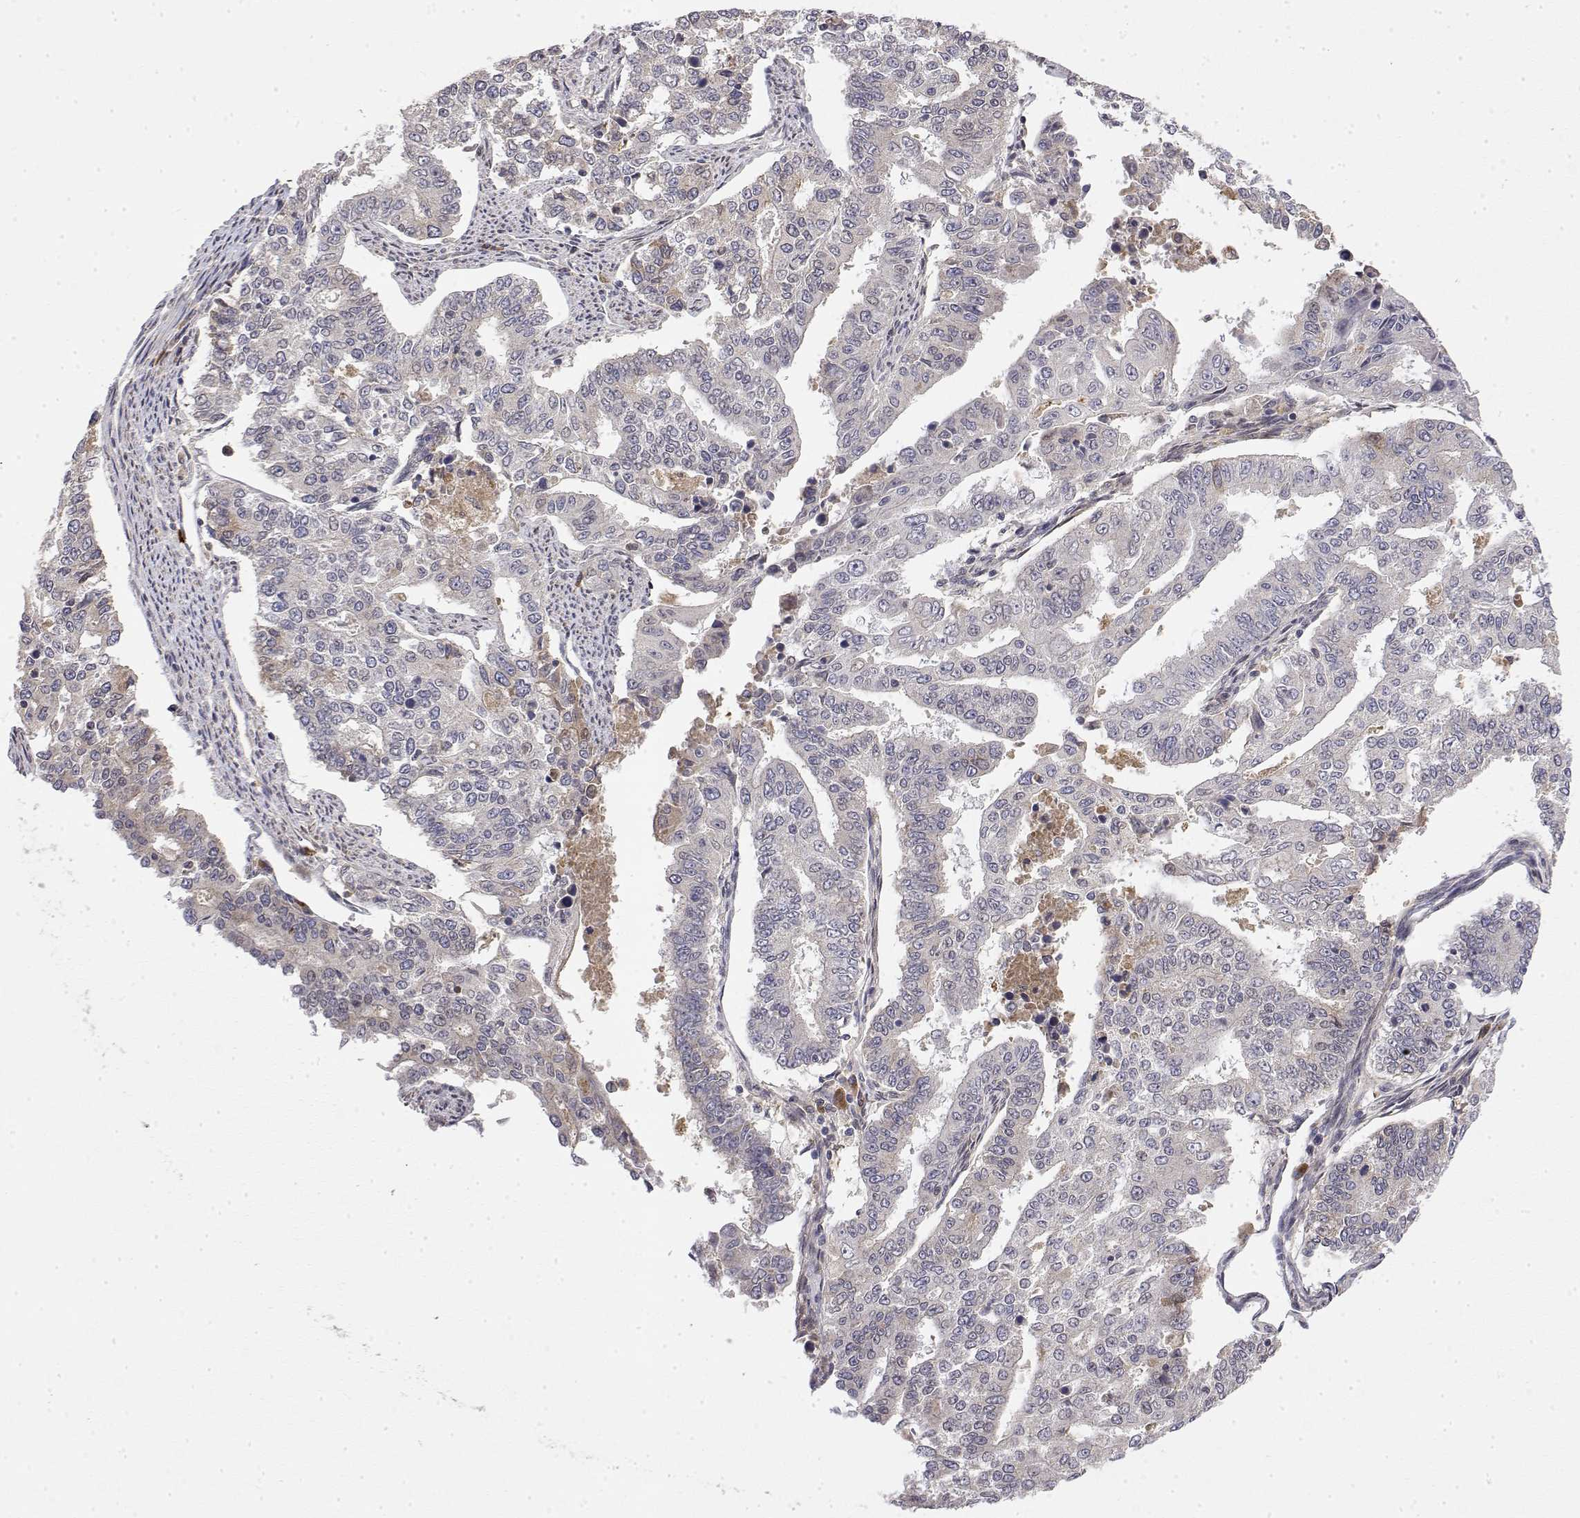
{"staining": {"intensity": "negative", "quantity": "none", "location": "none"}, "tissue": "endometrial cancer", "cell_type": "Tumor cells", "image_type": "cancer", "snomed": [{"axis": "morphology", "description": "Adenocarcinoma, NOS"}, {"axis": "topography", "description": "Uterus"}], "caption": "Protein analysis of endometrial cancer displays no significant staining in tumor cells.", "gene": "IGFBP4", "patient": {"sex": "female", "age": 59}}